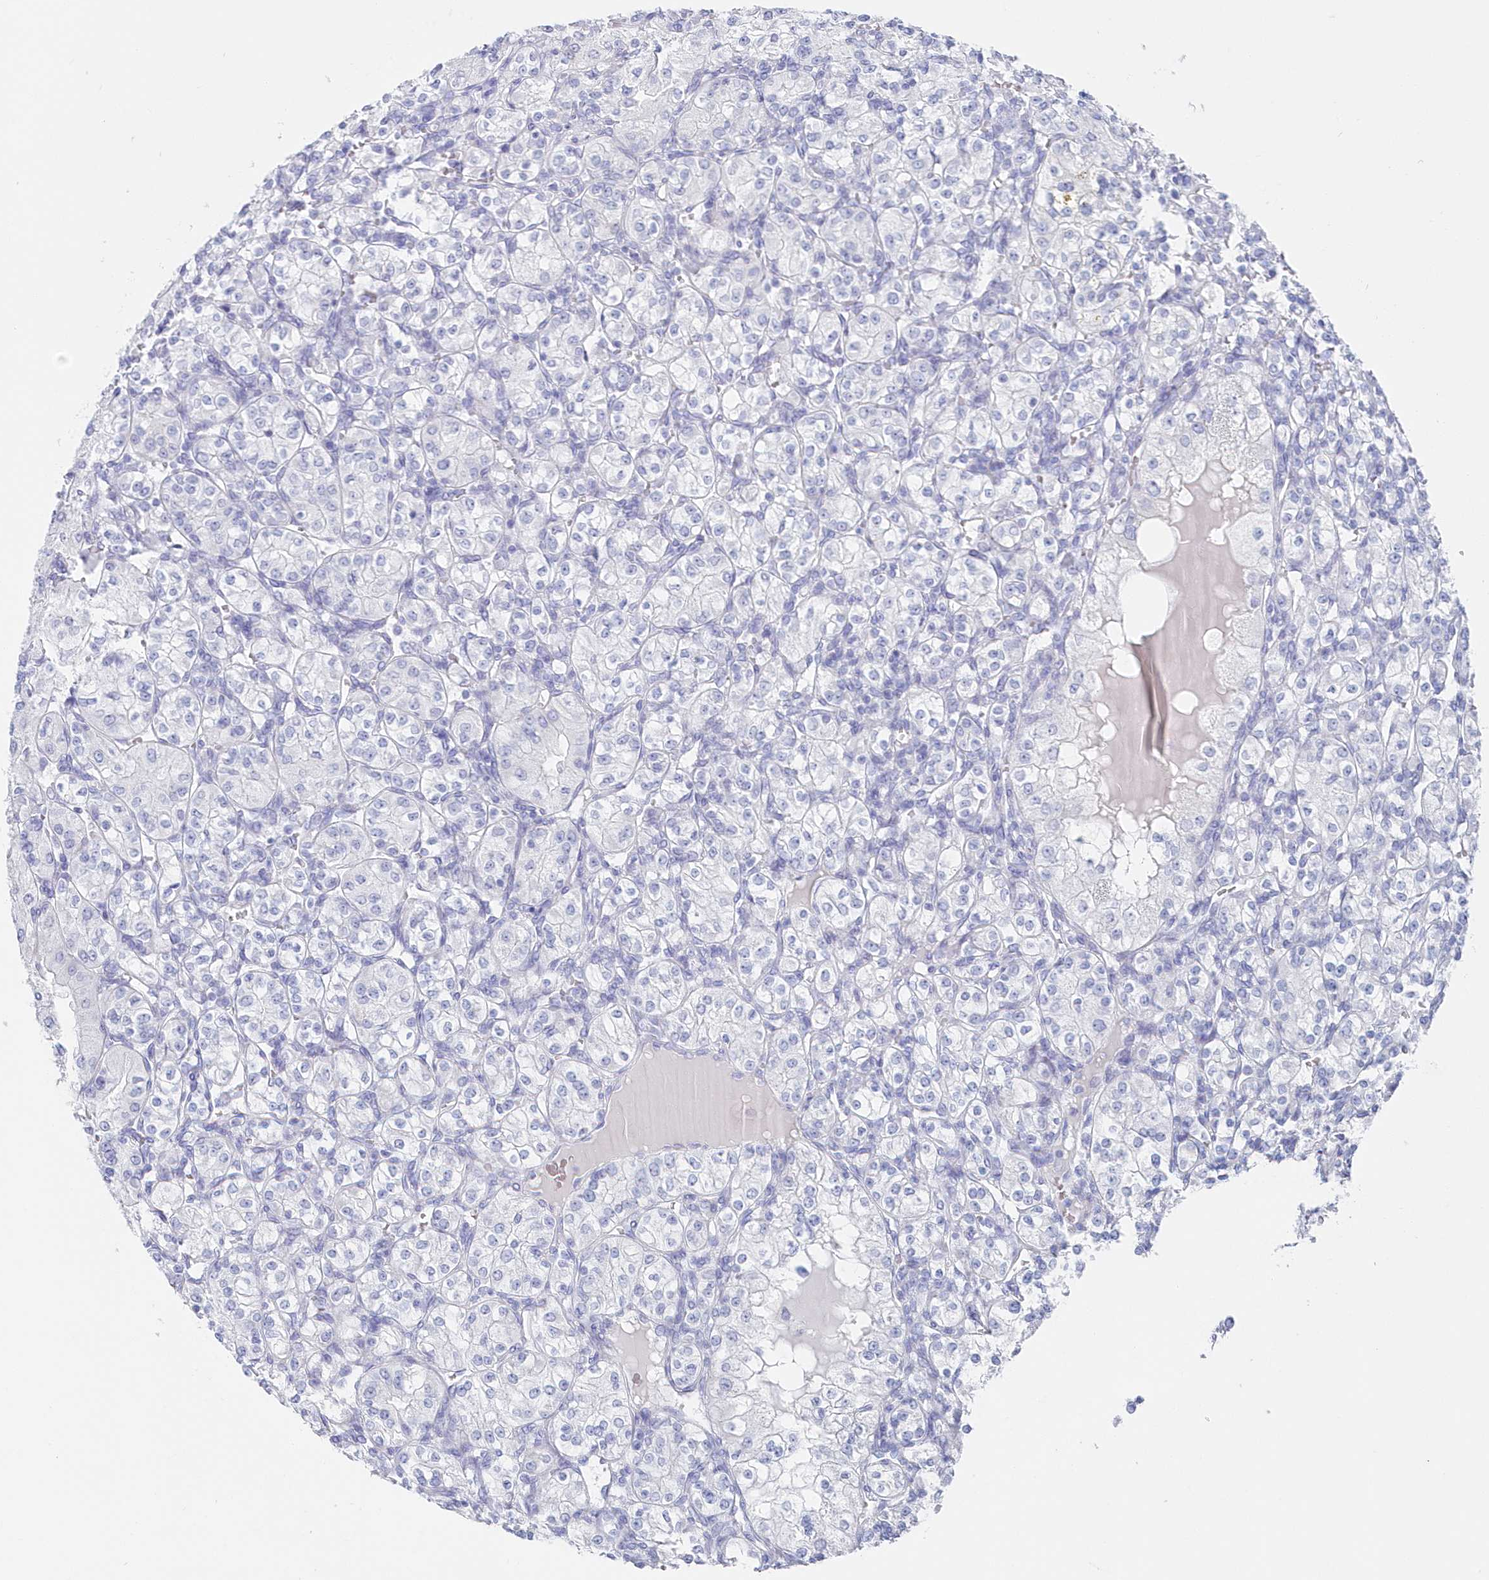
{"staining": {"intensity": "negative", "quantity": "none", "location": "none"}, "tissue": "renal cancer", "cell_type": "Tumor cells", "image_type": "cancer", "snomed": [{"axis": "morphology", "description": "Adenocarcinoma, NOS"}, {"axis": "topography", "description": "Kidney"}], "caption": "Human renal adenocarcinoma stained for a protein using immunohistochemistry (IHC) reveals no staining in tumor cells.", "gene": "CSNK1G2", "patient": {"sex": "male", "age": 77}}